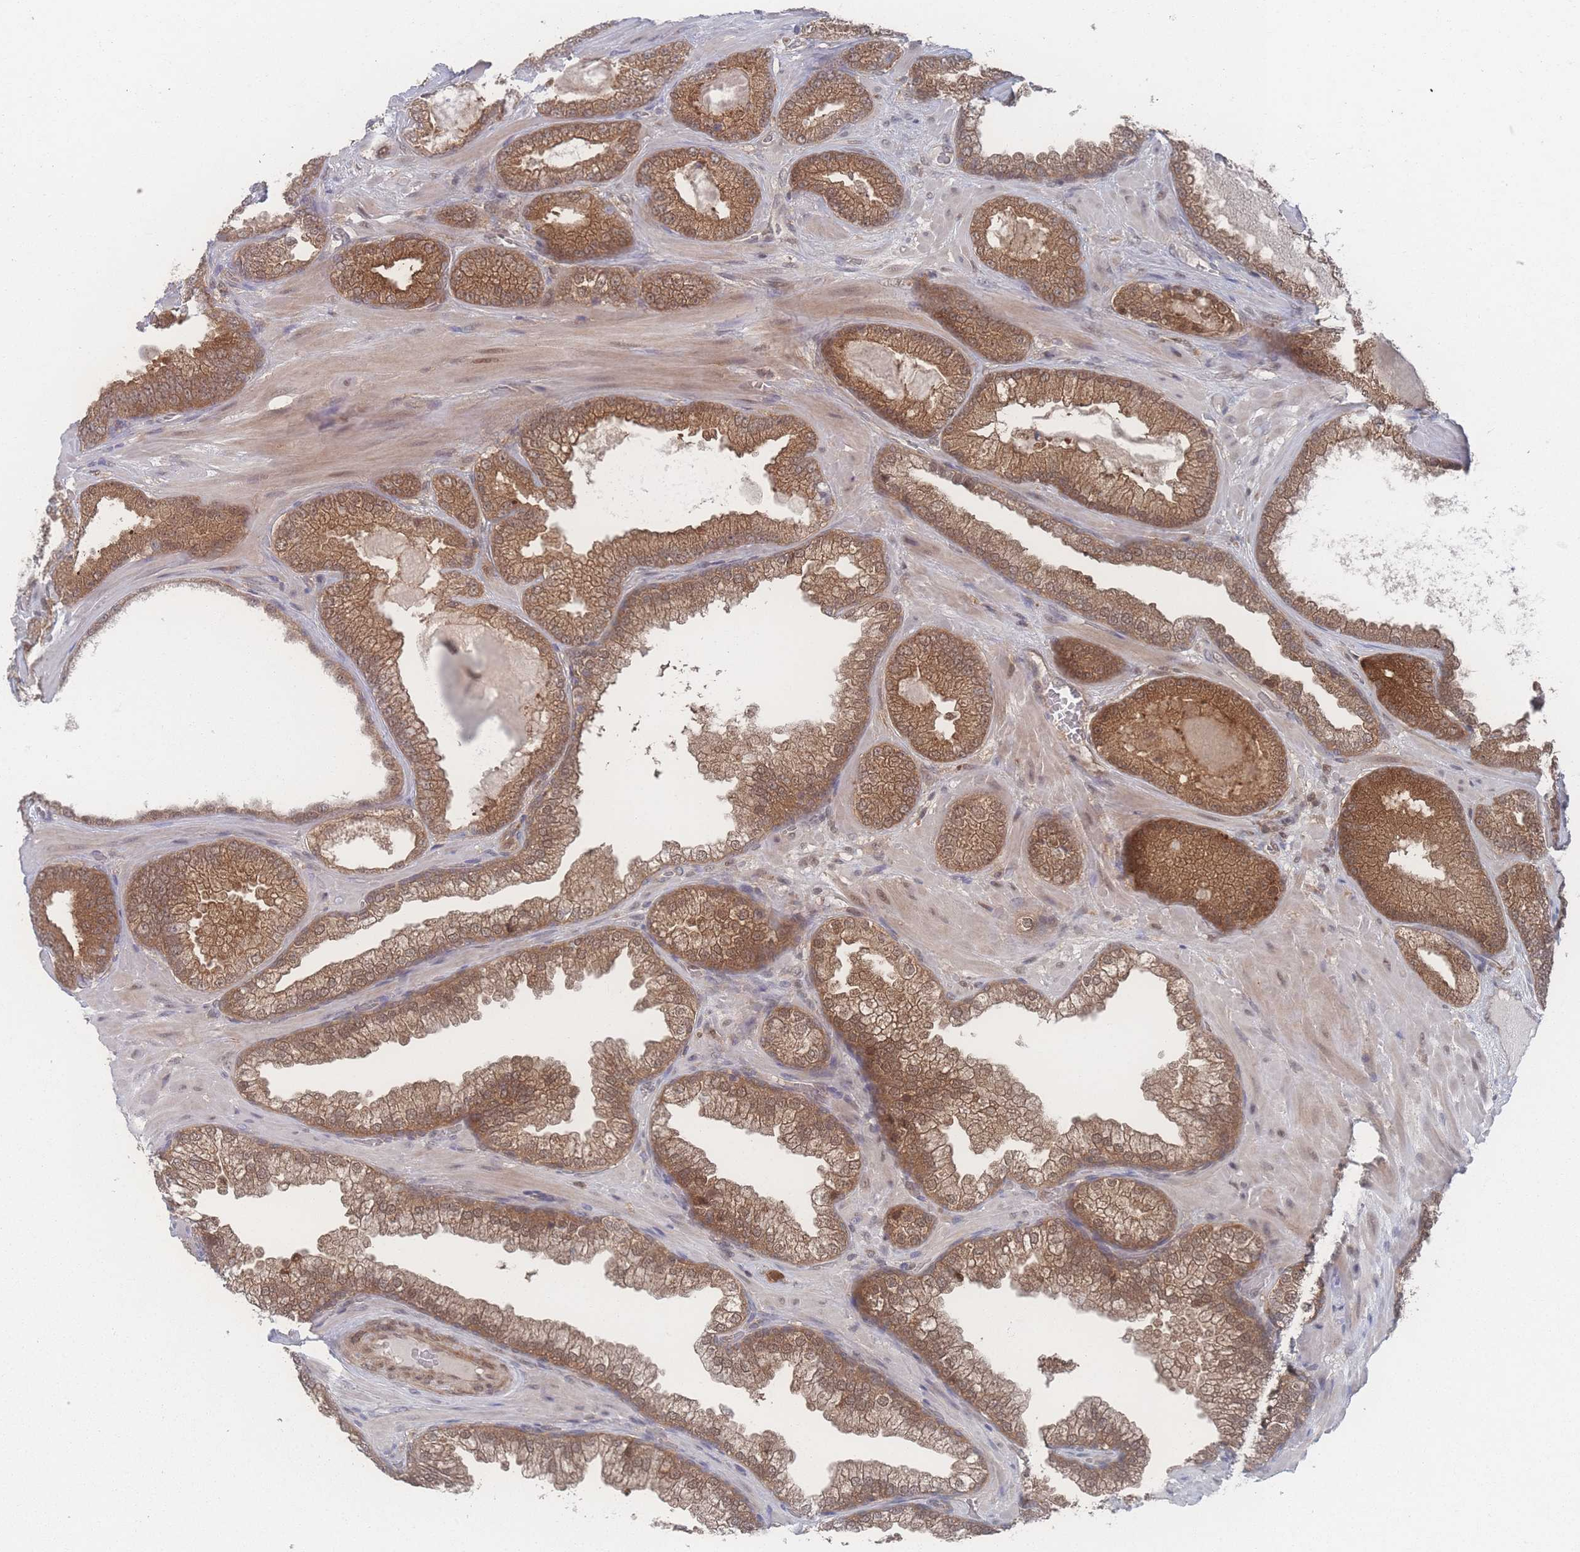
{"staining": {"intensity": "moderate", "quantity": ">75%", "location": "cytoplasmic/membranous"}, "tissue": "prostate cancer", "cell_type": "Tumor cells", "image_type": "cancer", "snomed": [{"axis": "morphology", "description": "Adenocarcinoma, Low grade"}, {"axis": "topography", "description": "Prostate"}], "caption": "Immunohistochemical staining of human prostate cancer (low-grade adenocarcinoma) shows moderate cytoplasmic/membranous protein staining in about >75% of tumor cells.", "gene": "PSMA1", "patient": {"sex": "male", "age": 57}}